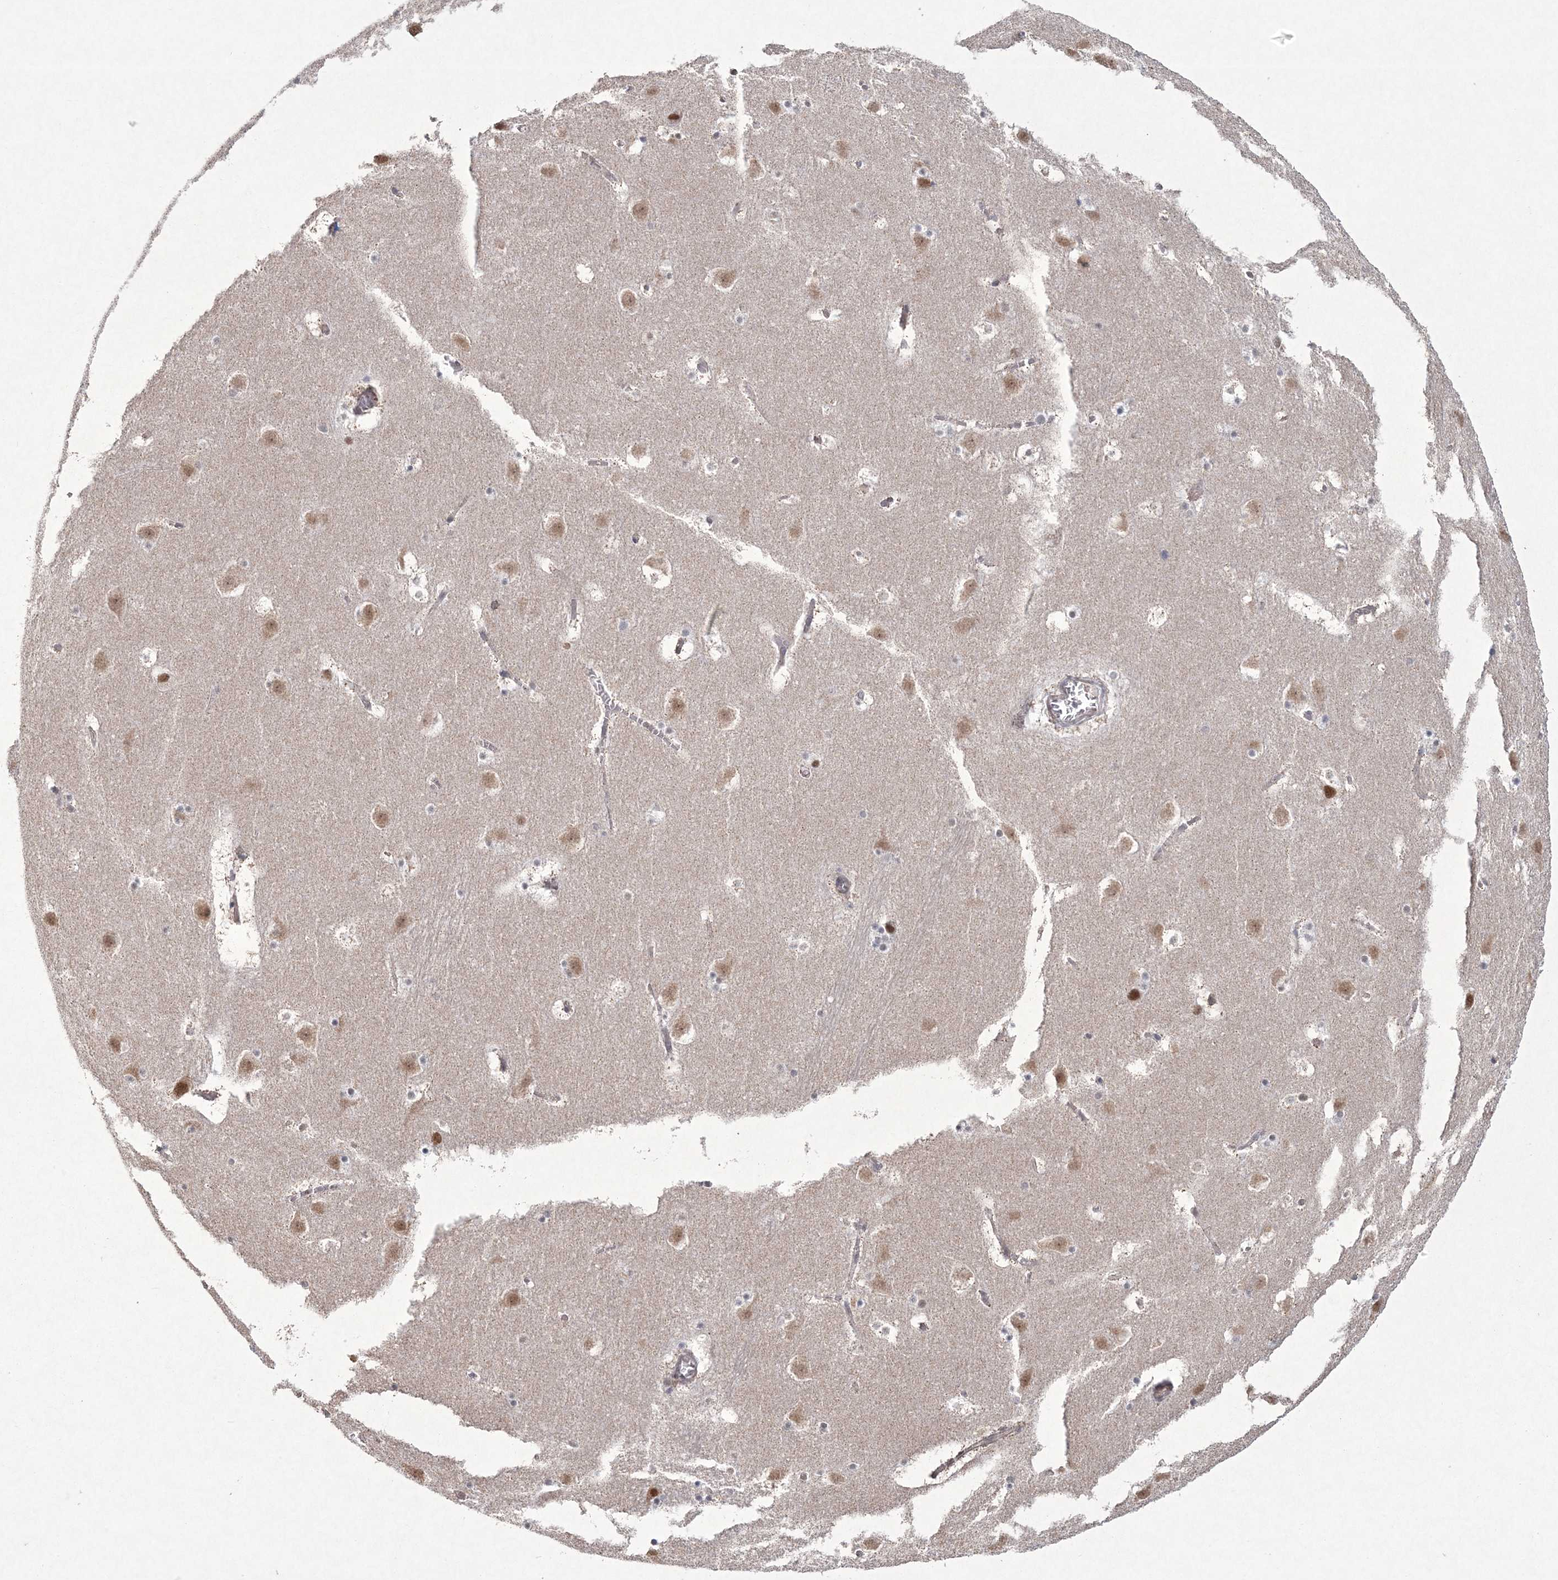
{"staining": {"intensity": "moderate", "quantity": "<25%", "location": "nuclear"}, "tissue": "caudate", "cell_type": "Glial cells", "image_type": "normal", "snomed": [{"axis": "morphology", "description": "Normal tissue, NOS"}, {"axis": "topography", "description": "Lateral ventricle wall"}], "caption": "An image of caudate stained for a protein demonstrates moderate nuclear brown staining in glial cells.", "gene": "DPCD", "patient": {"sex": "male", "age": 45}}